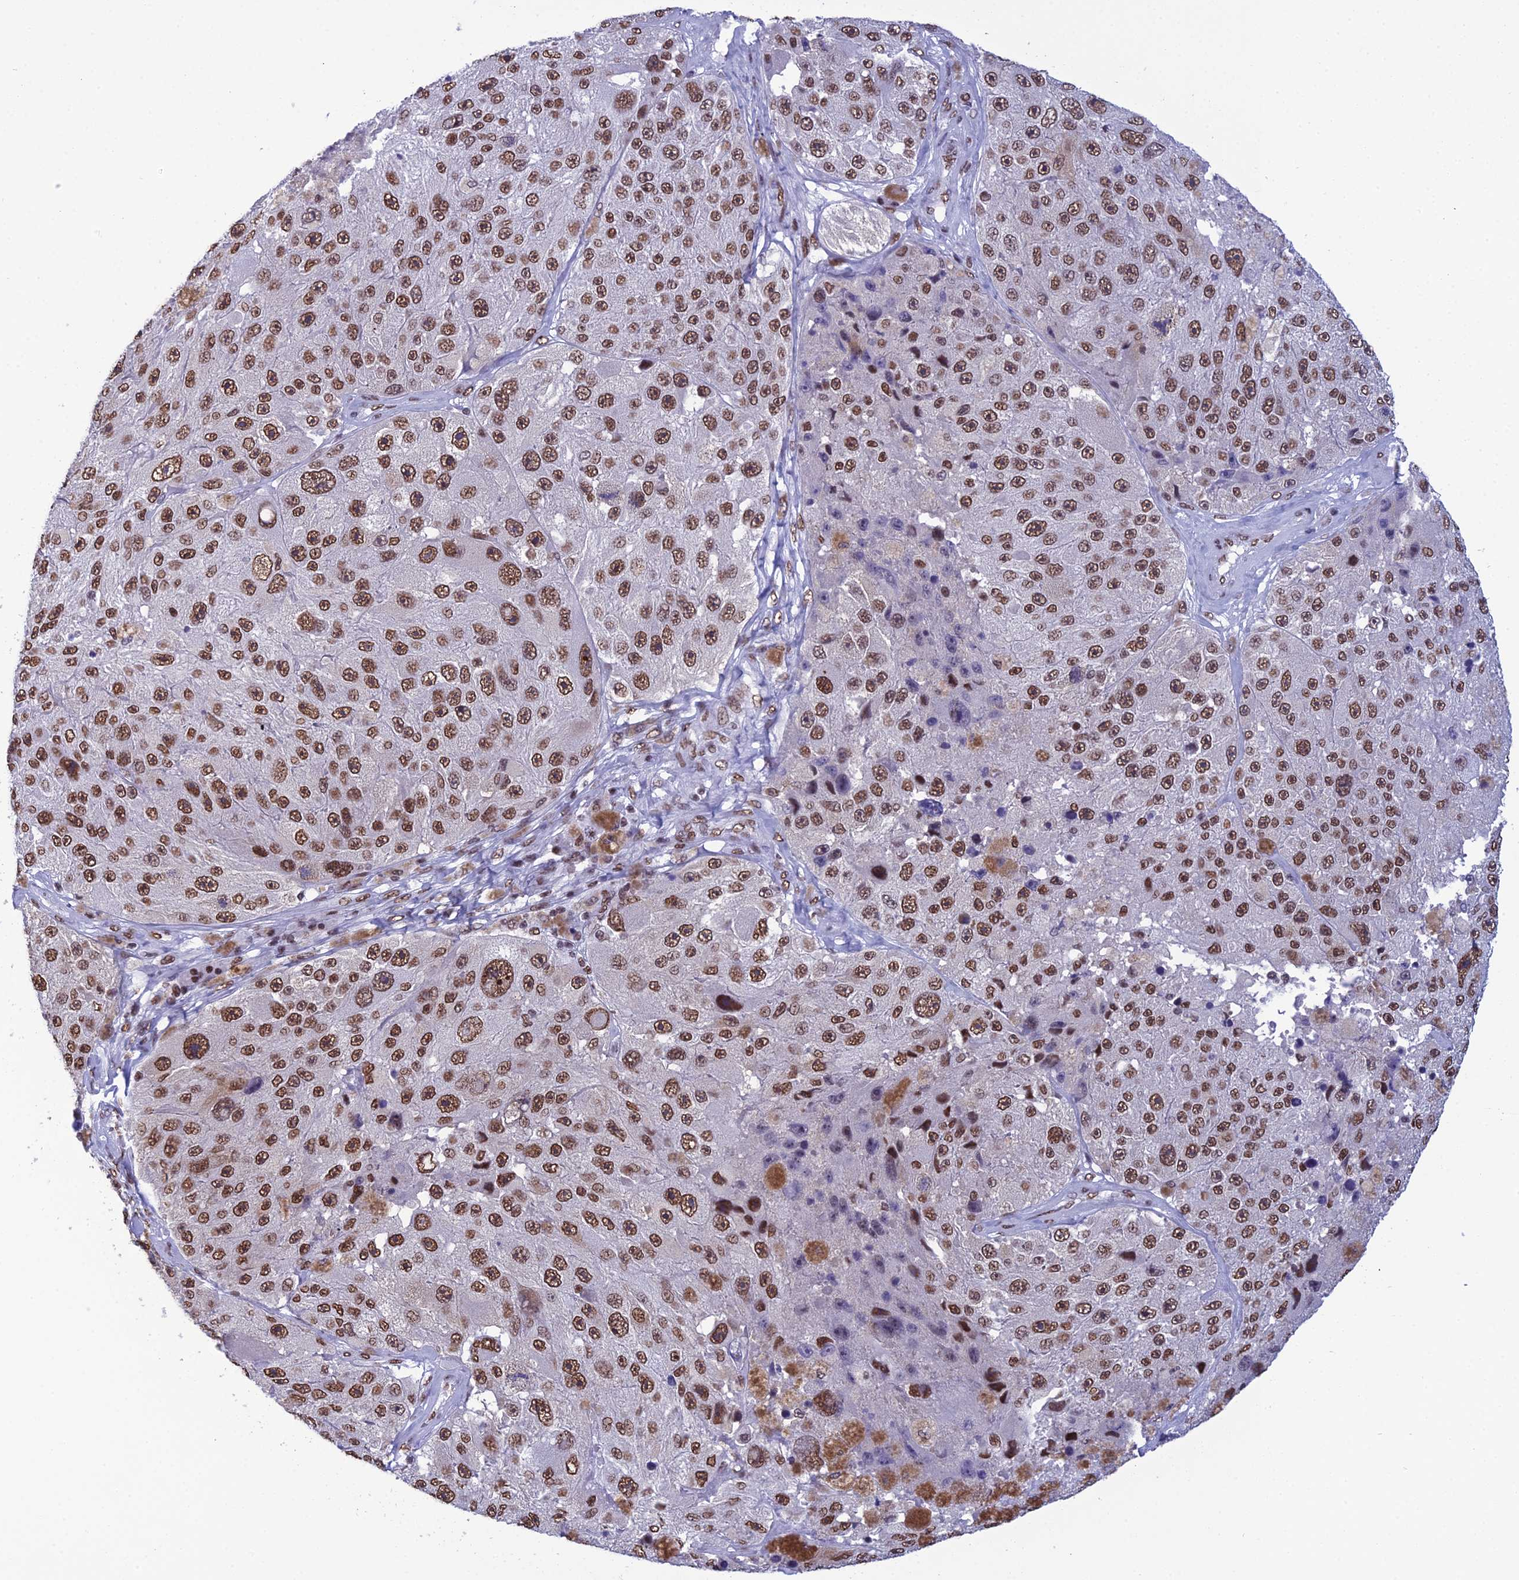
{"staining": {"intensity": "strong", "quantity": ">75%", "location": "nuclear"}, "tissue": "melanoma", "cell_type": "Tumor cells", "image_type": "cancer", "snomed": [{"axis": "morphology", "description": "Malignant melanoma, Metastatic site"}, {"axis": "topography", "description": "Lymph node"}], "caption": "Immunohistochemical staining of malignant melanoma (metastatic site) demonstrates high levels of strong nuclear positivity in about >75% of tumor cells.", "gene": "PRAMEF12", "patient": {"sex": "male", "age": 62}}